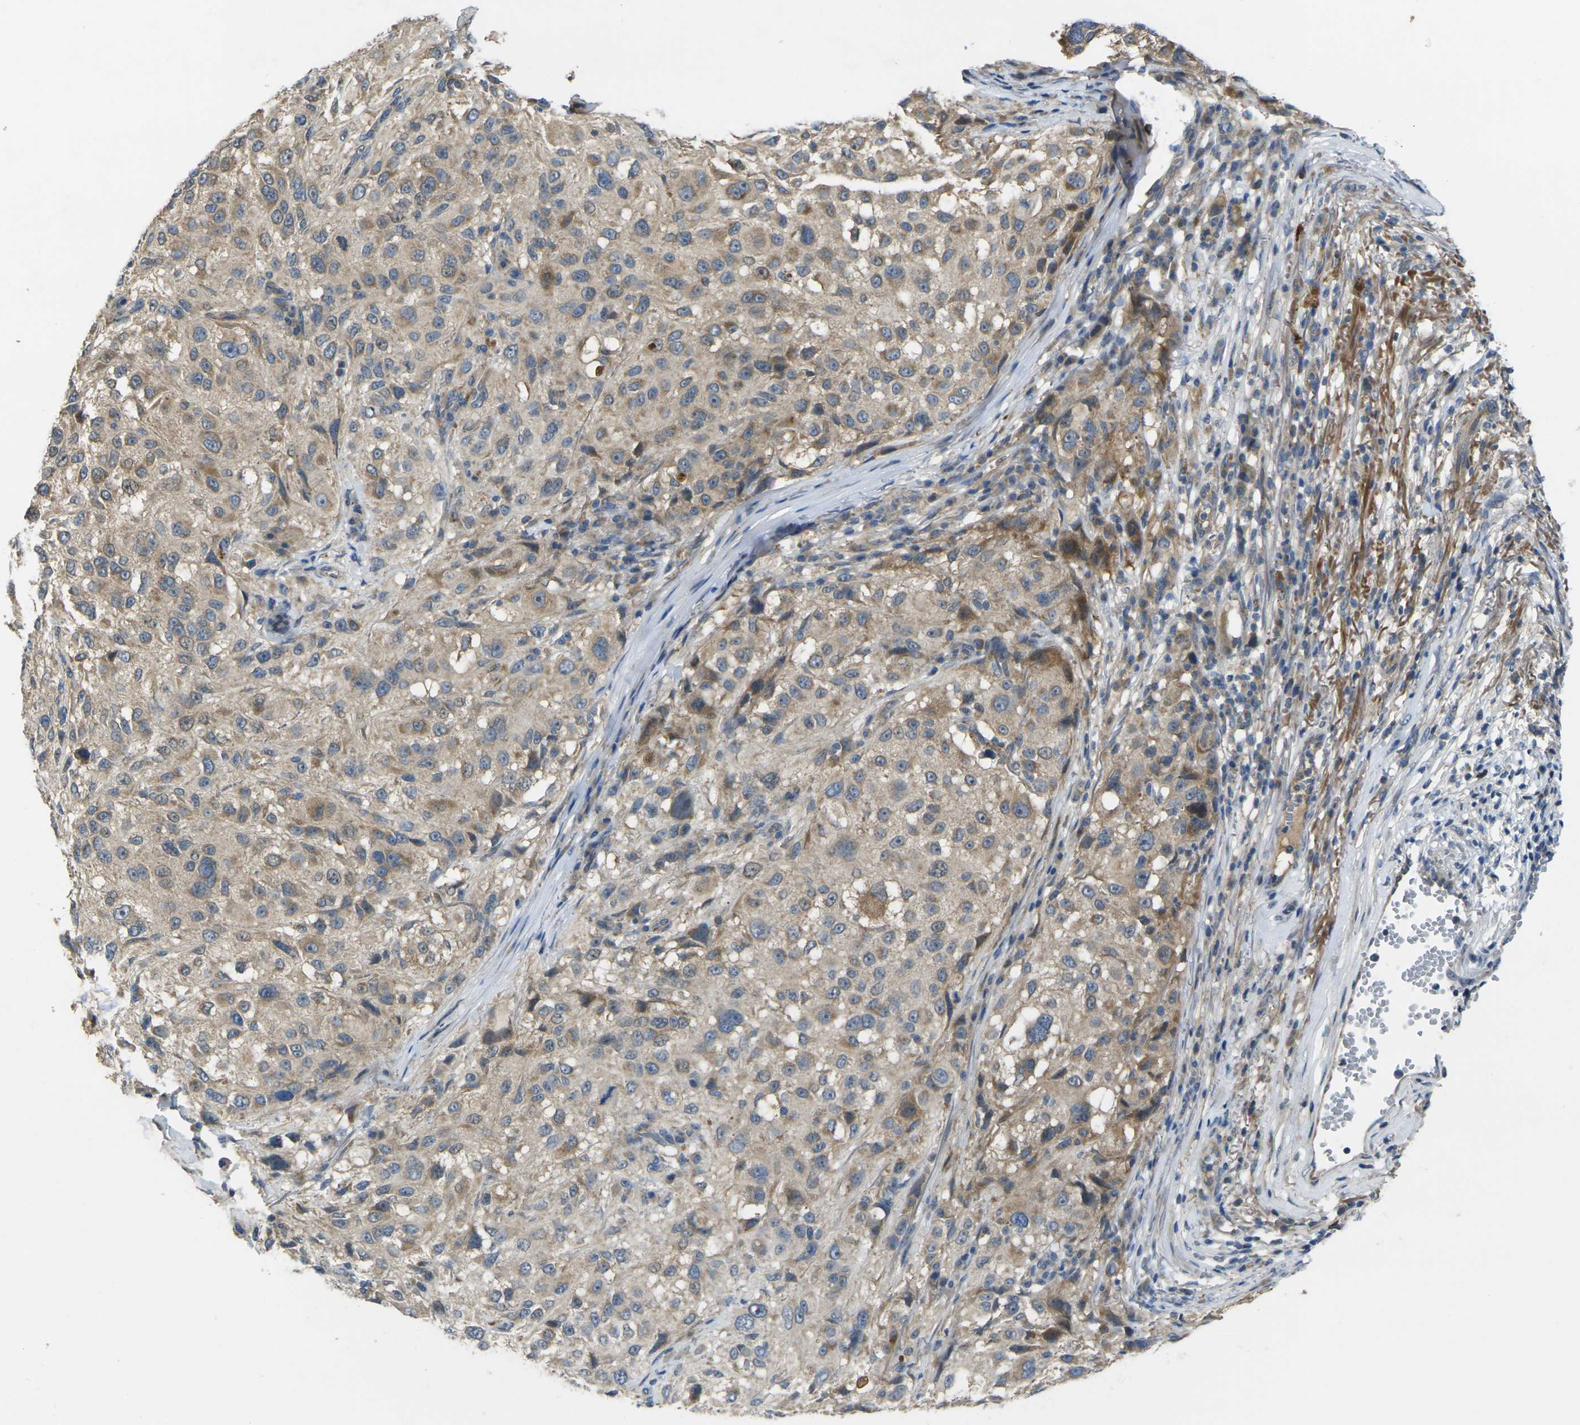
{"staining": {"intensity": "weak", "quantity": ">75%", "location": "cytoplasmic/membranous"}, "tissue": "melanoma", "cell_type": "Tumor cells", "image_type": "cancer", "snomed": [{"axis": "morphology", "description": "Necrosis, NOS"}, {"axis": "morphology", "description": "Malignant melanoma, NOS"}, {"axis": "topography", "description": "Skin"}], "caption": "Melanoma stained for a protein displays weak cytoplasmic/membranous positivity in tumor cells.", "gene": "GNA12", "patient": {"sex": "female", "age": 87}}